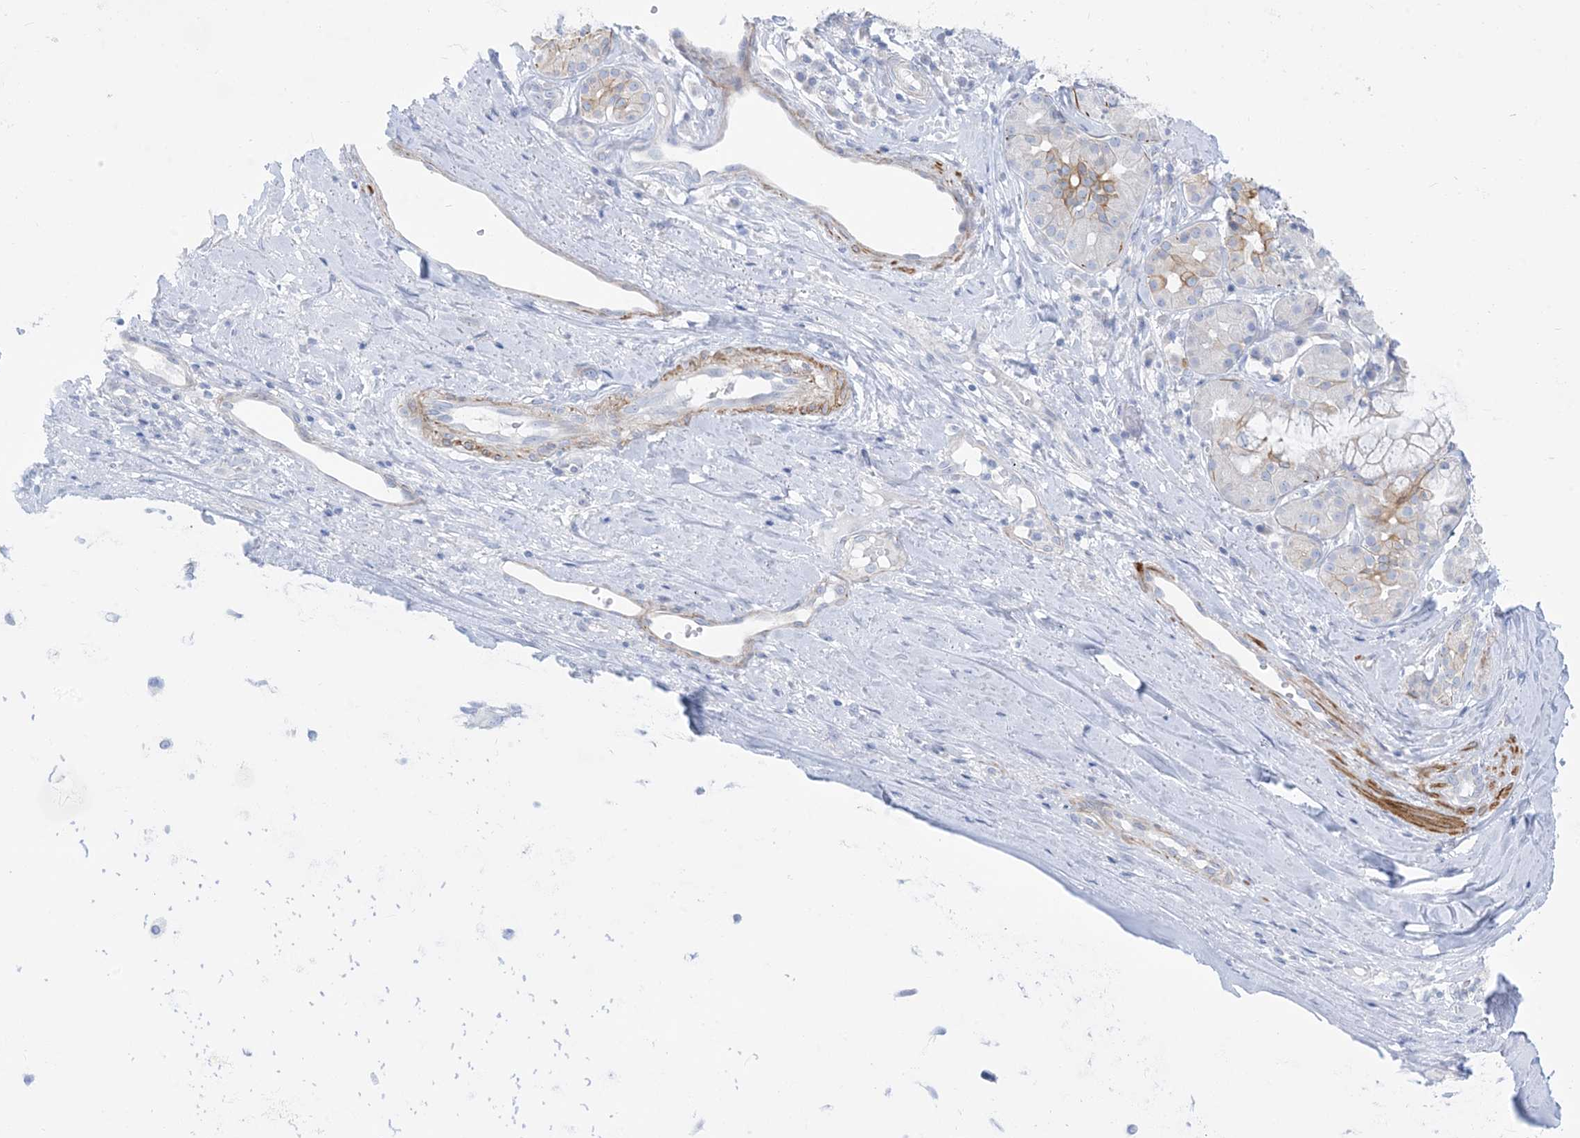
{"staining": {"intensity": "negative", "quantity": "none", "location": "none"}, "tissue": "adipose tissue", "cell_type": "Adipocytes", "image_type": "normal", "snomed": [{"axis": "morphology", "description": "Normal tissue, NOS"}, {"axis": "morphology", "description": "Basal cell carcinoma"}, {"axis": "topography", "description": "Cartilage tissue"}, {"axis": "topography", "description": "Nasopharynx"}, {"axis": "topography", "description": "Oral tissue"}], "caption": "DAB (3,3'-diaminobenzidine) immunohistochemical staining of normal human adipose tissue shows no significant expression in adipocytes.", "gene": "MARS2", "patient": {"sex": "female", "age": 77}}